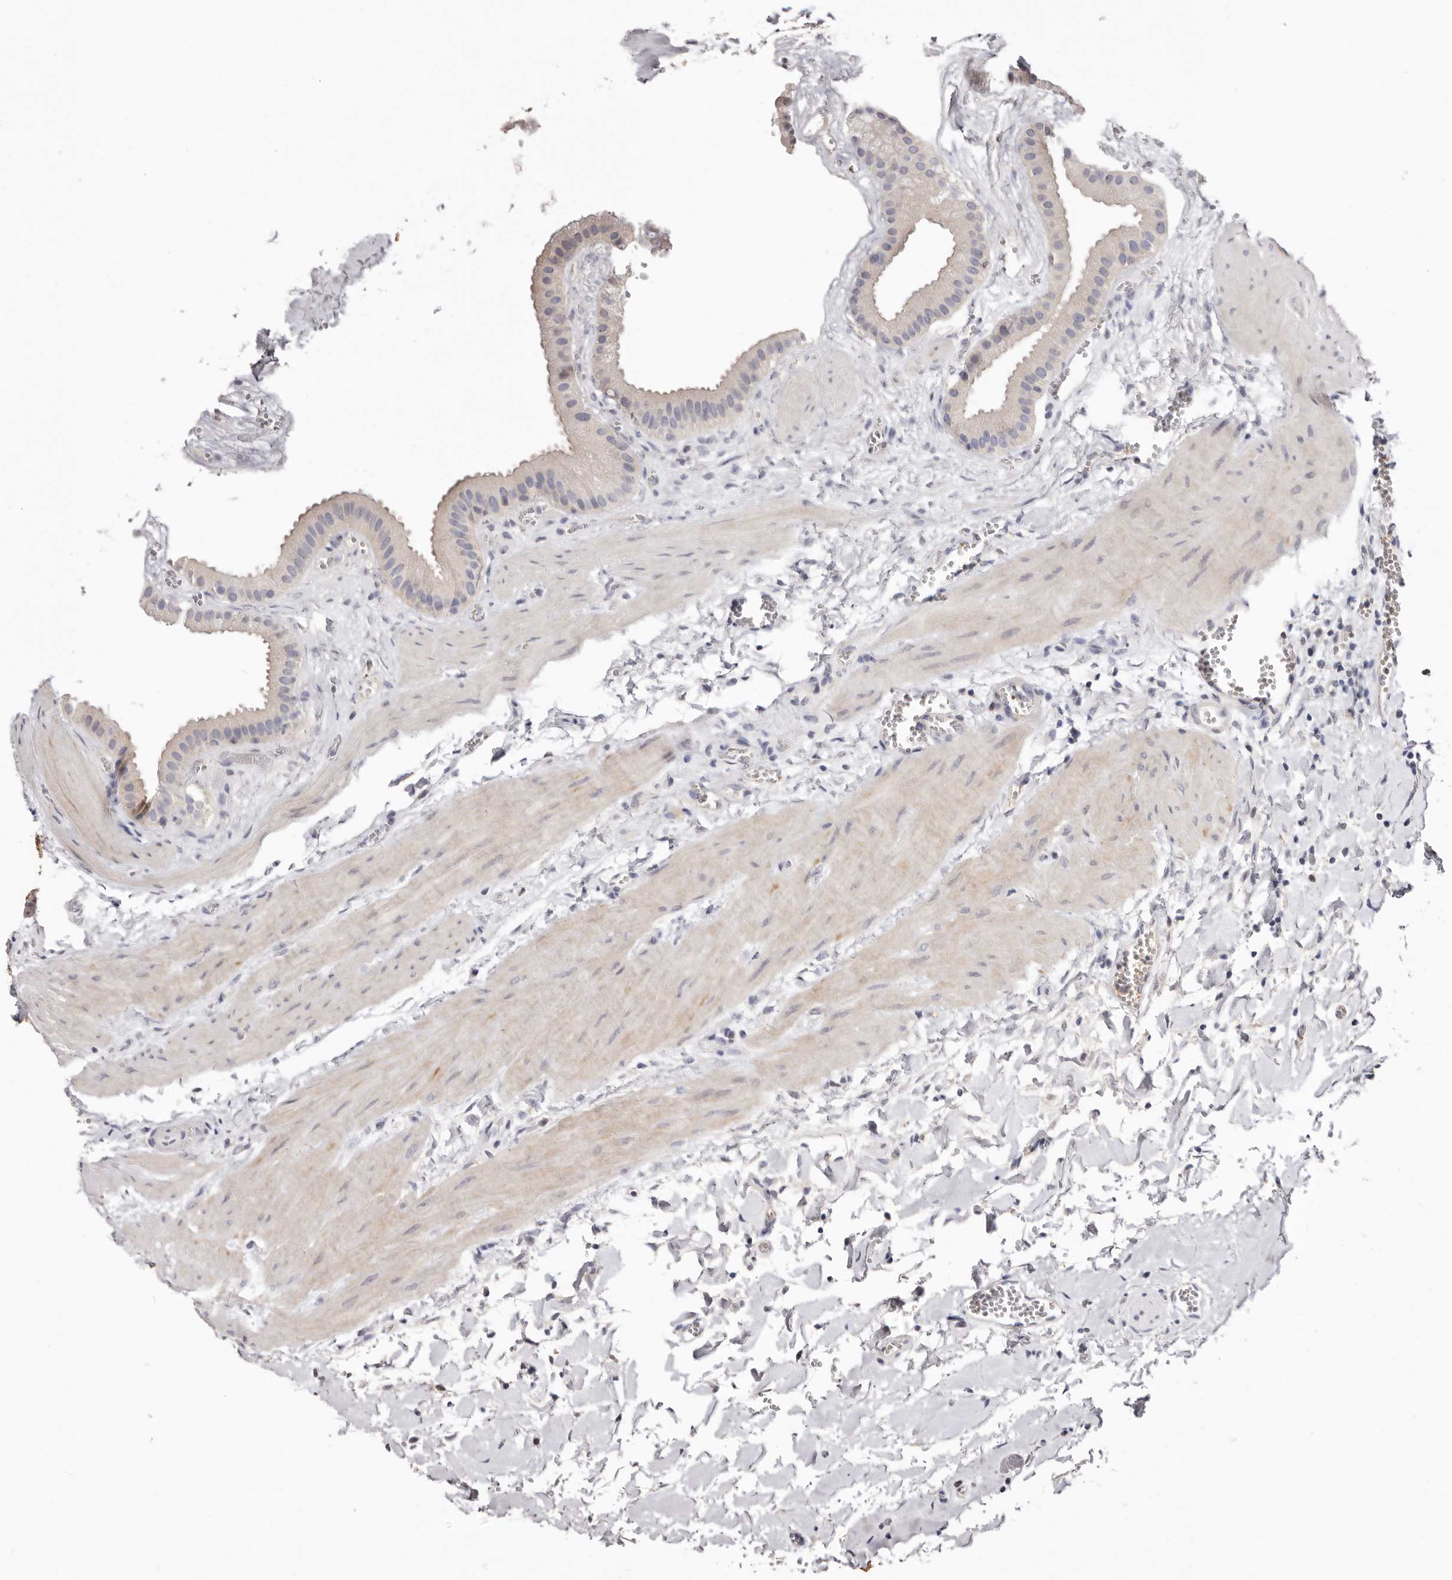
{"staining": {"intensity": "negative", "quantity": "none", "location": "none"}, "tissue": "gallbladder", "cell_type": "Glandular cells", "image_type": "normal", "snomed": [{"axis": "morphology", "description": "Normal tissue, NOS"}, {"axis": "topography", "description": "Gallbladder"}], "caption": "There is no significant expression in glandular cells of gallbladder. (Brightfield microscopy of DAB immunohistochemistry at high magnification).", "gene": "LMLN", "patient": {"sex": "male", "age": 55}}